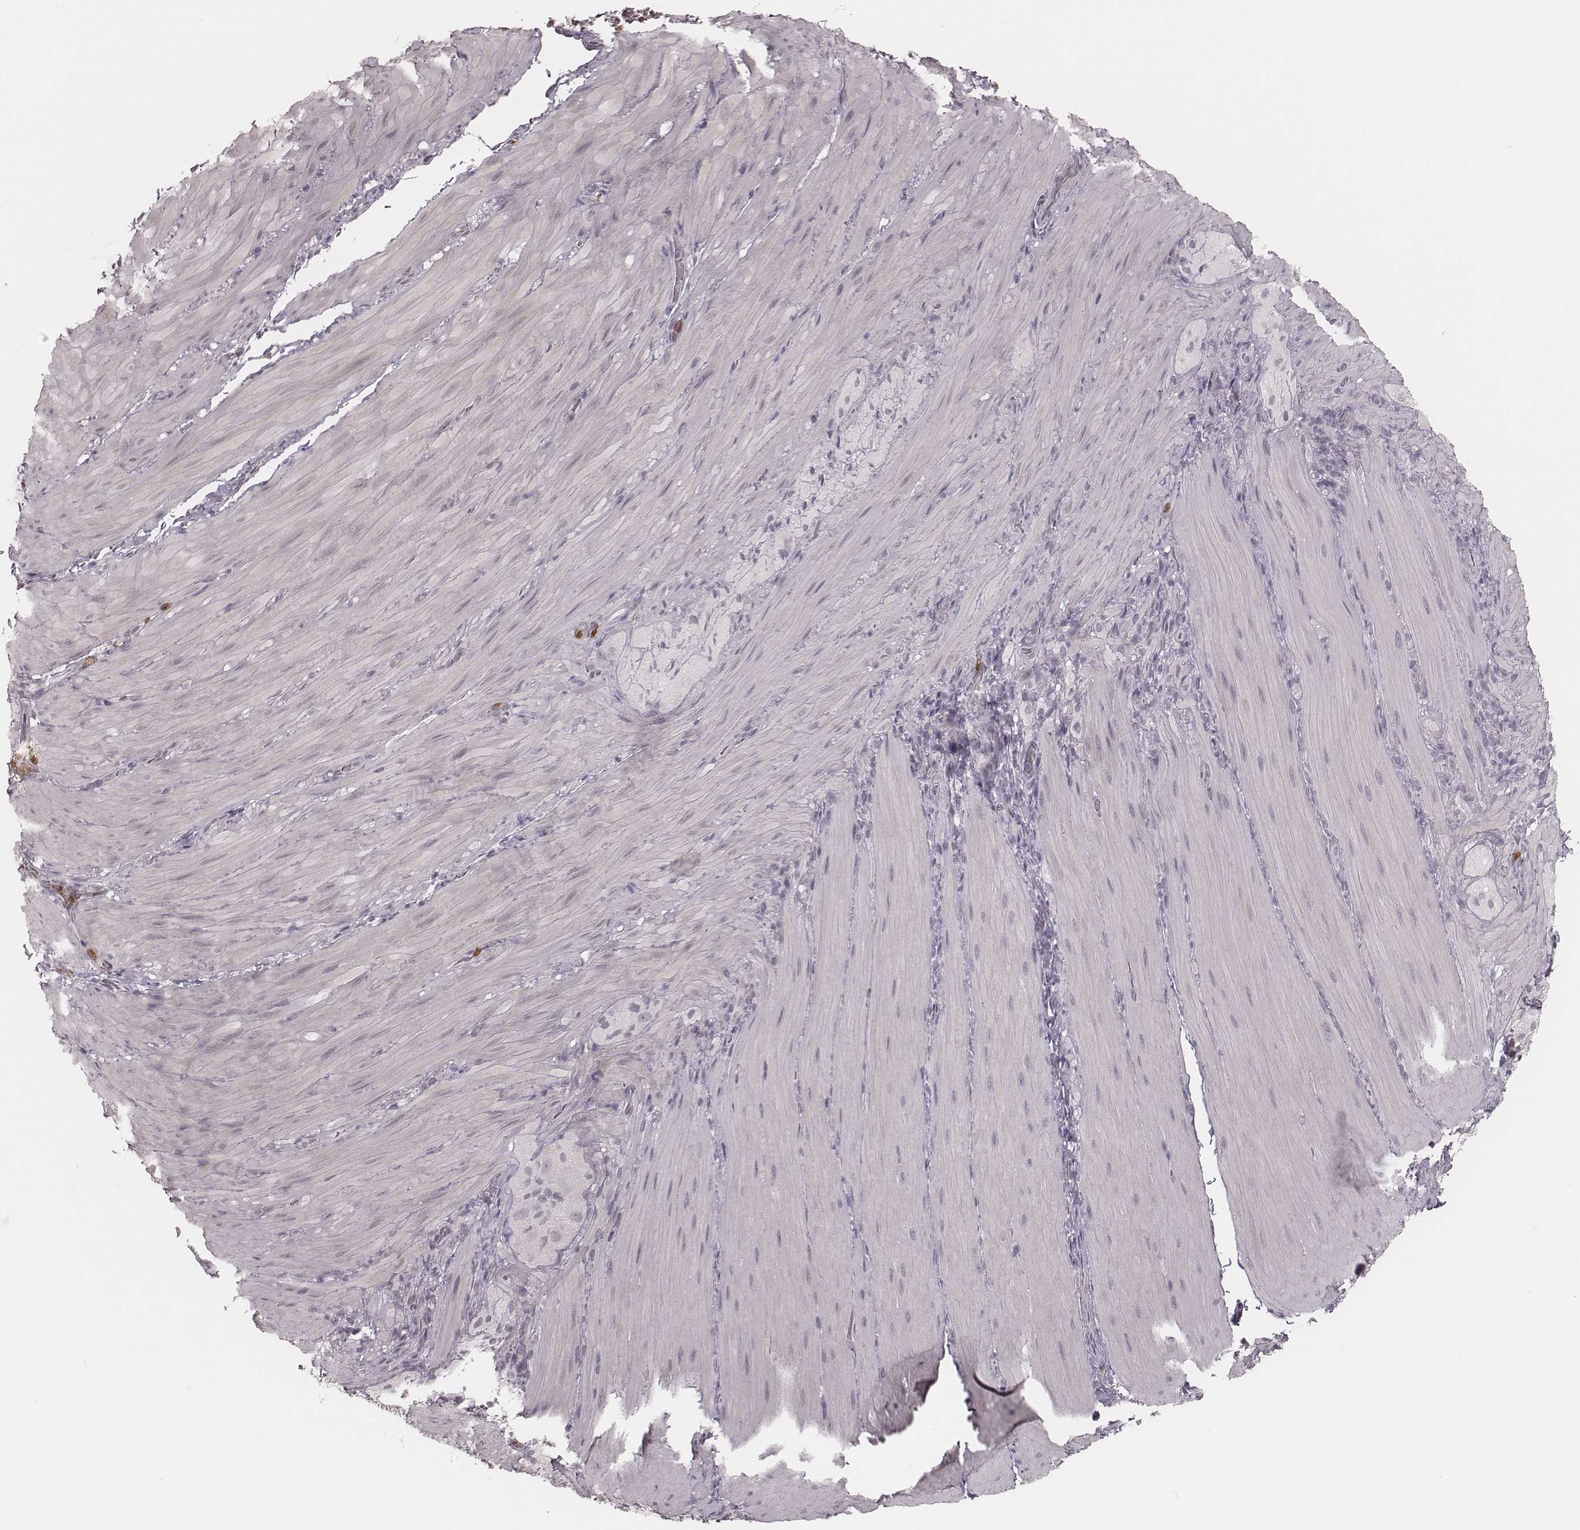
{"staining": {"intensity": "negative", "quantity": "none", "location": "none"}, "tissue": "smooth muscle", "cell_type": "Smooth muscle cells", "image_type": "normal", "snomed": [{"axis": "morphology", "description": "Normal tissue, NOS"}, {"axis": "topography", "description": "Smooth muscle"}, {"axis": "topography", "description": "Colon"}], "caption": "Immunohistochemical staining of normal smooth muscle reveals no significant expression in smooth muscle cells.", "gene": "KITLG", "patient": {"sex": "male", "age": 73}}